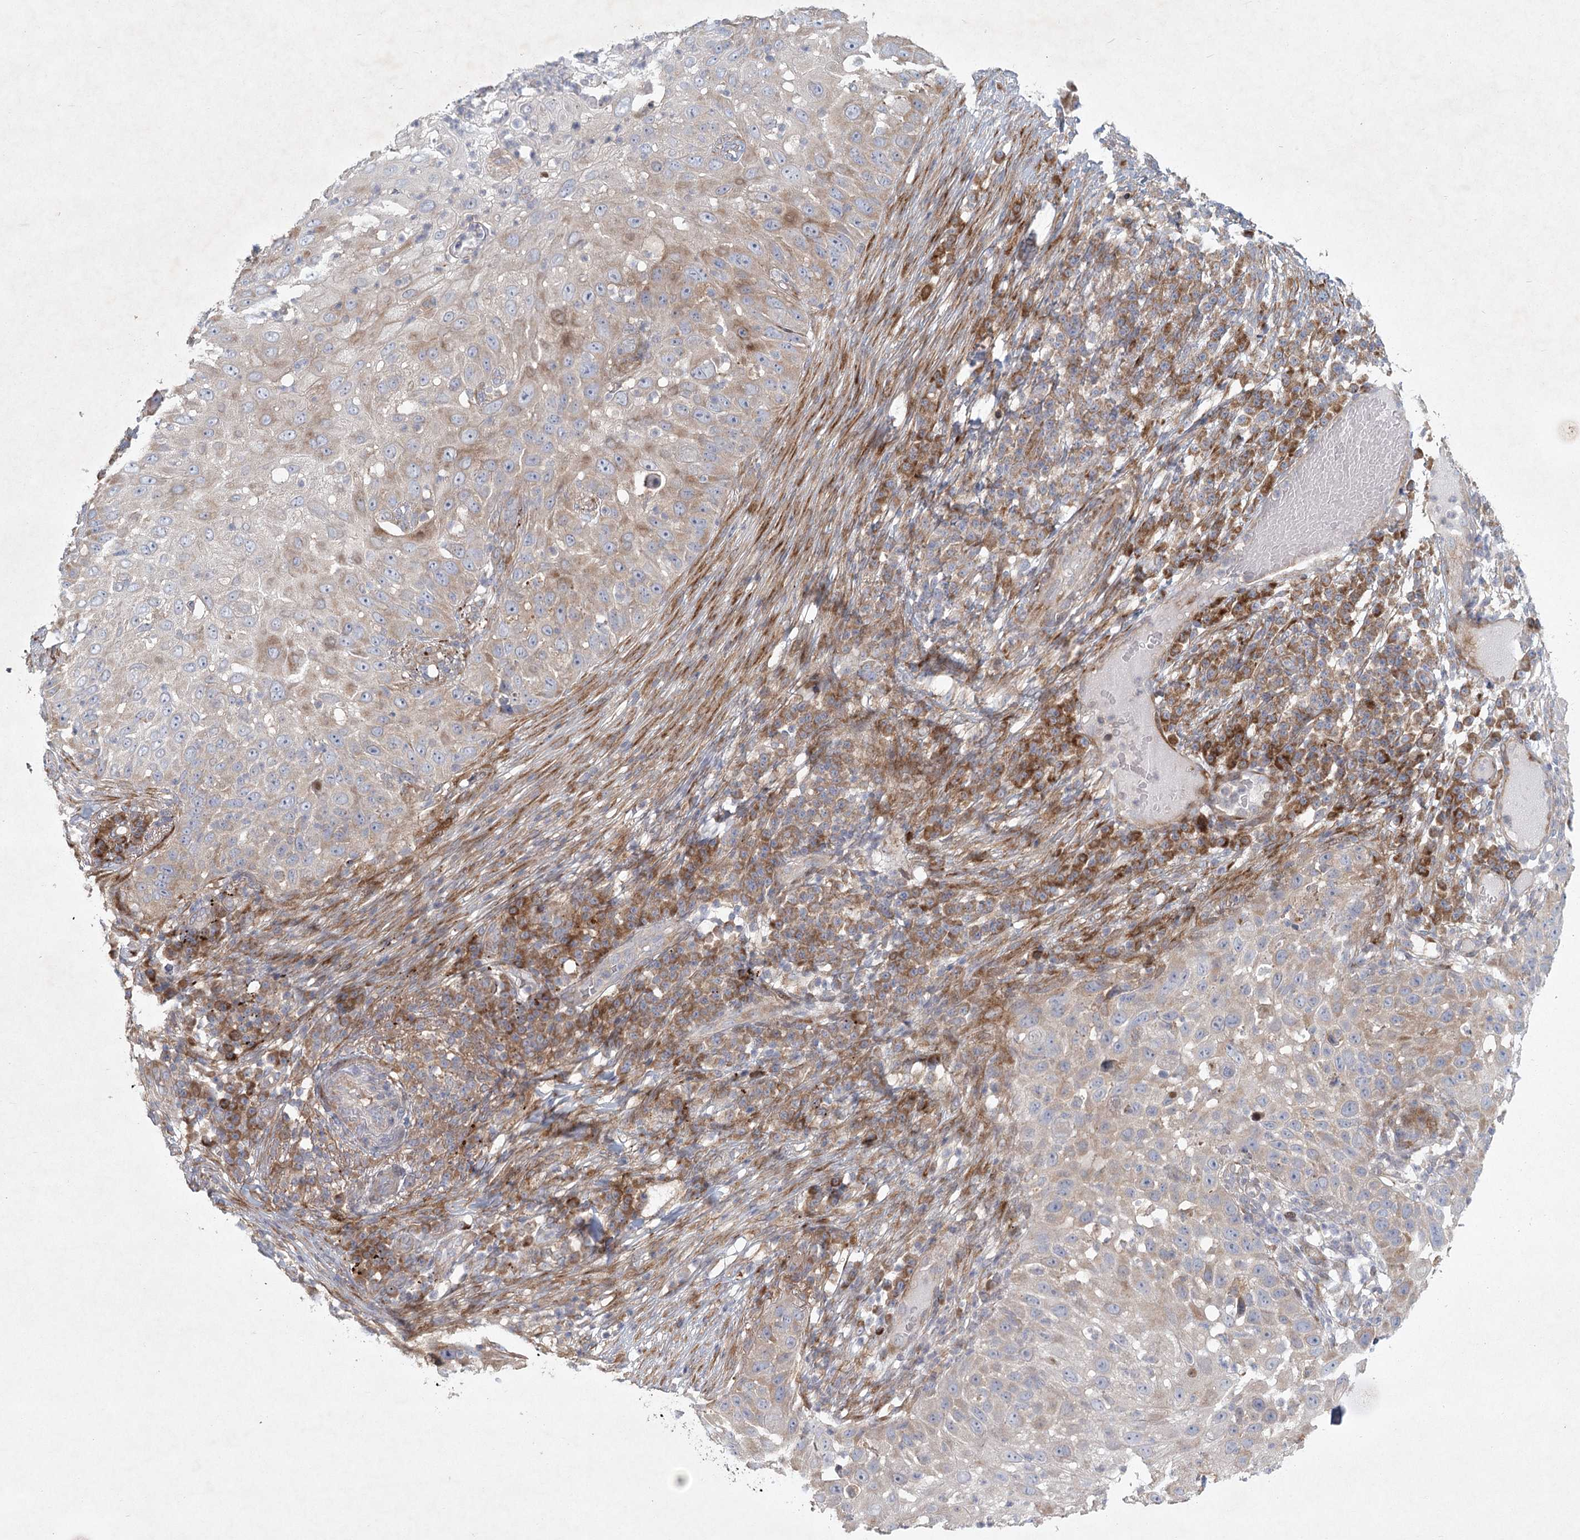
{"staining": {"intensity": "moderate", "quantity": "<25%", "location": "cytoplasmic/membranous"}, "tissue": "skin cancer", "cell_type": "Tumor cells", "image_type": "cancer", "snomed": [{"axis": "morphology", "description": "Squamous cell carcinoma, NOS"}, {"axis": "topography", "description": "Skin"}], "caption": "Immunohistochemistry micrograph of neoplastic tissue: human squamous cell carcinoma (skin) stained using immunohistochemistry (IHC) displays low levels of moderate protein expression localized specifically in the cytoplasmic/membranous of tumor cells, appearing as a cytoplasmic/membranous brown color.", "gene": "FAM110C", "patient": {"sex": "female", "age": 44}}